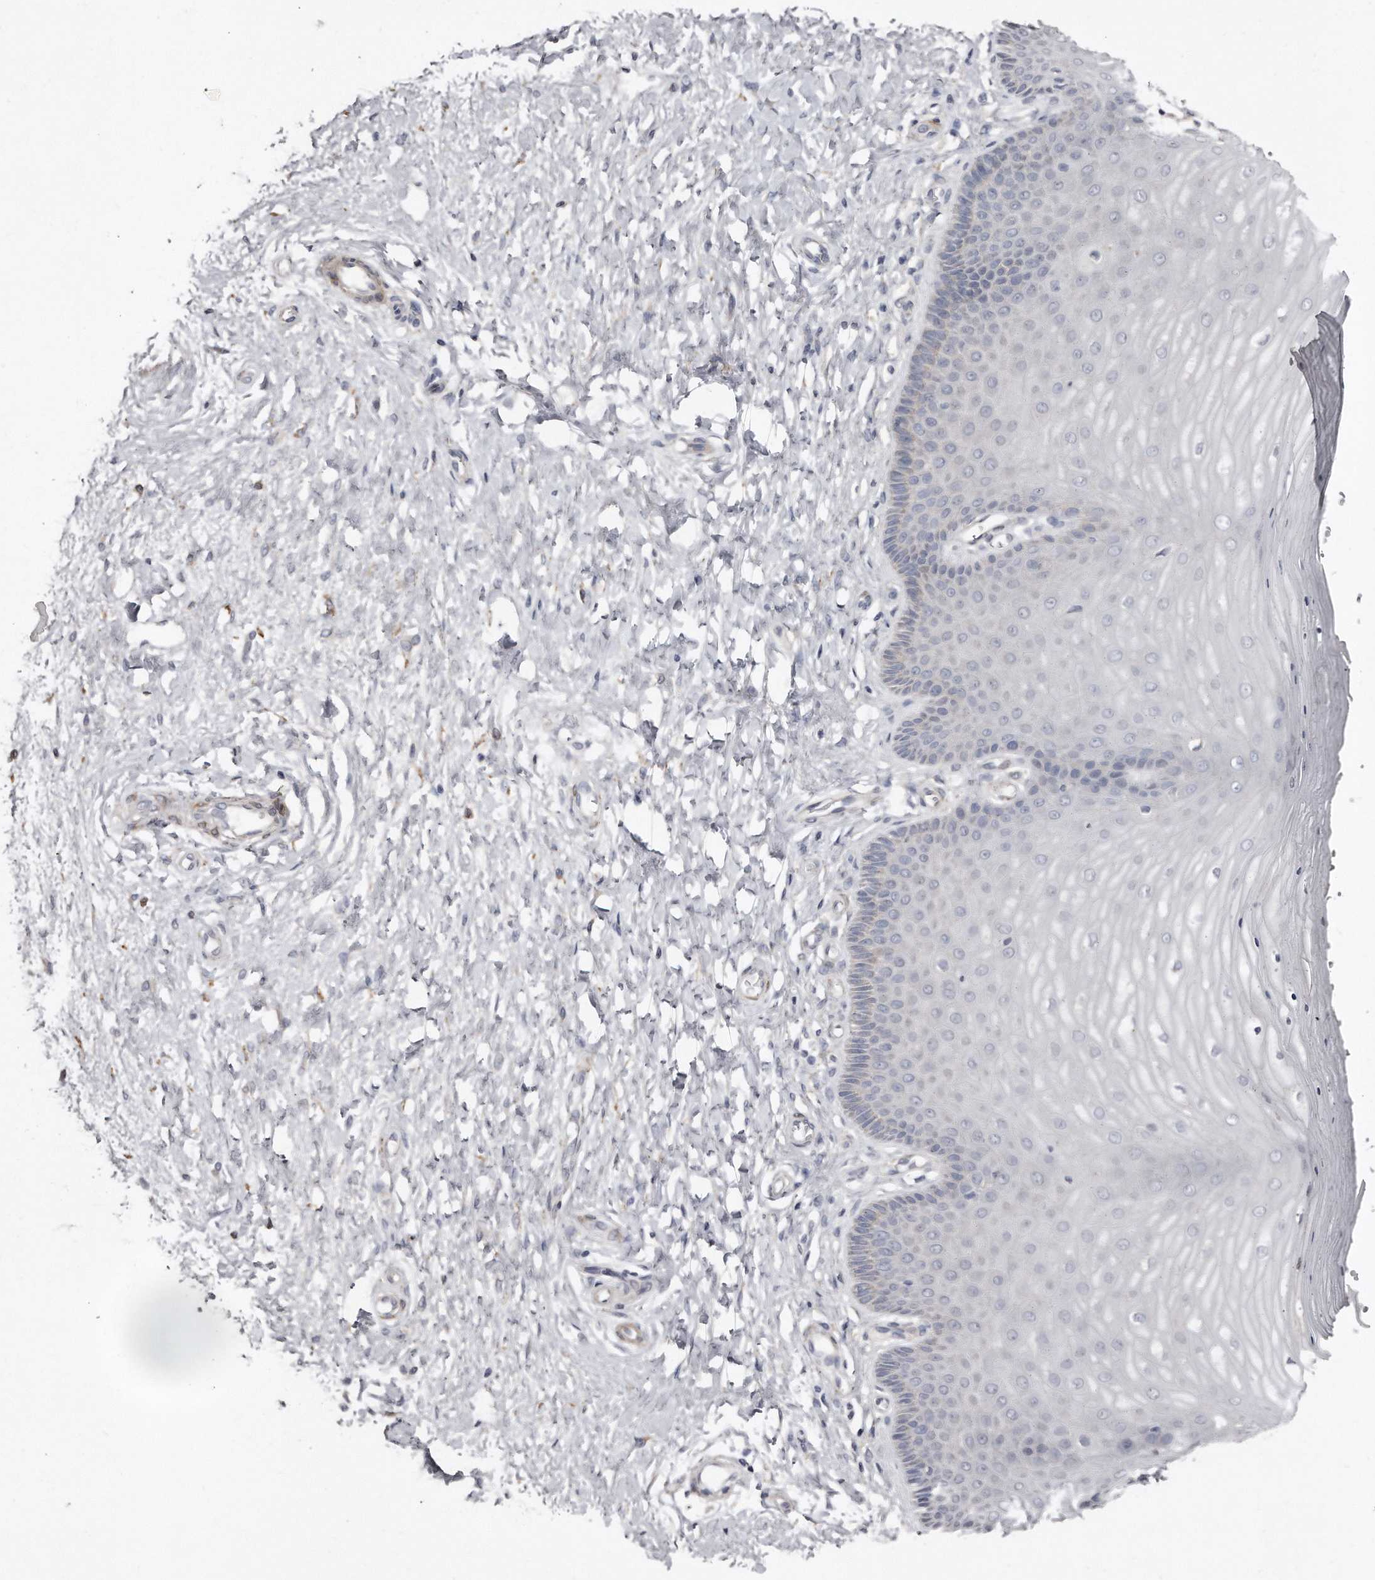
{"staining": {"intensity": "negative", "quantity": "none", "location": "none"}, "tissue": "cervix", "cell_type": "Glandular cells", "image_type": "normal", "snomed": [{"axis": "morphology", "description": "Normal tissue, NOS"}, {"axis": "topography", "description": "Cervix"}], "caption": "Immunohistochemical staining of unremarkable human cervix shows no significant positivity in glandular cells. (DAB (3,3'-diaminobenzidine) immunohistochemistry (IHC), high magnification).", "gene": "LMOD1", "patient": {"sex": "female", "age": 55}}